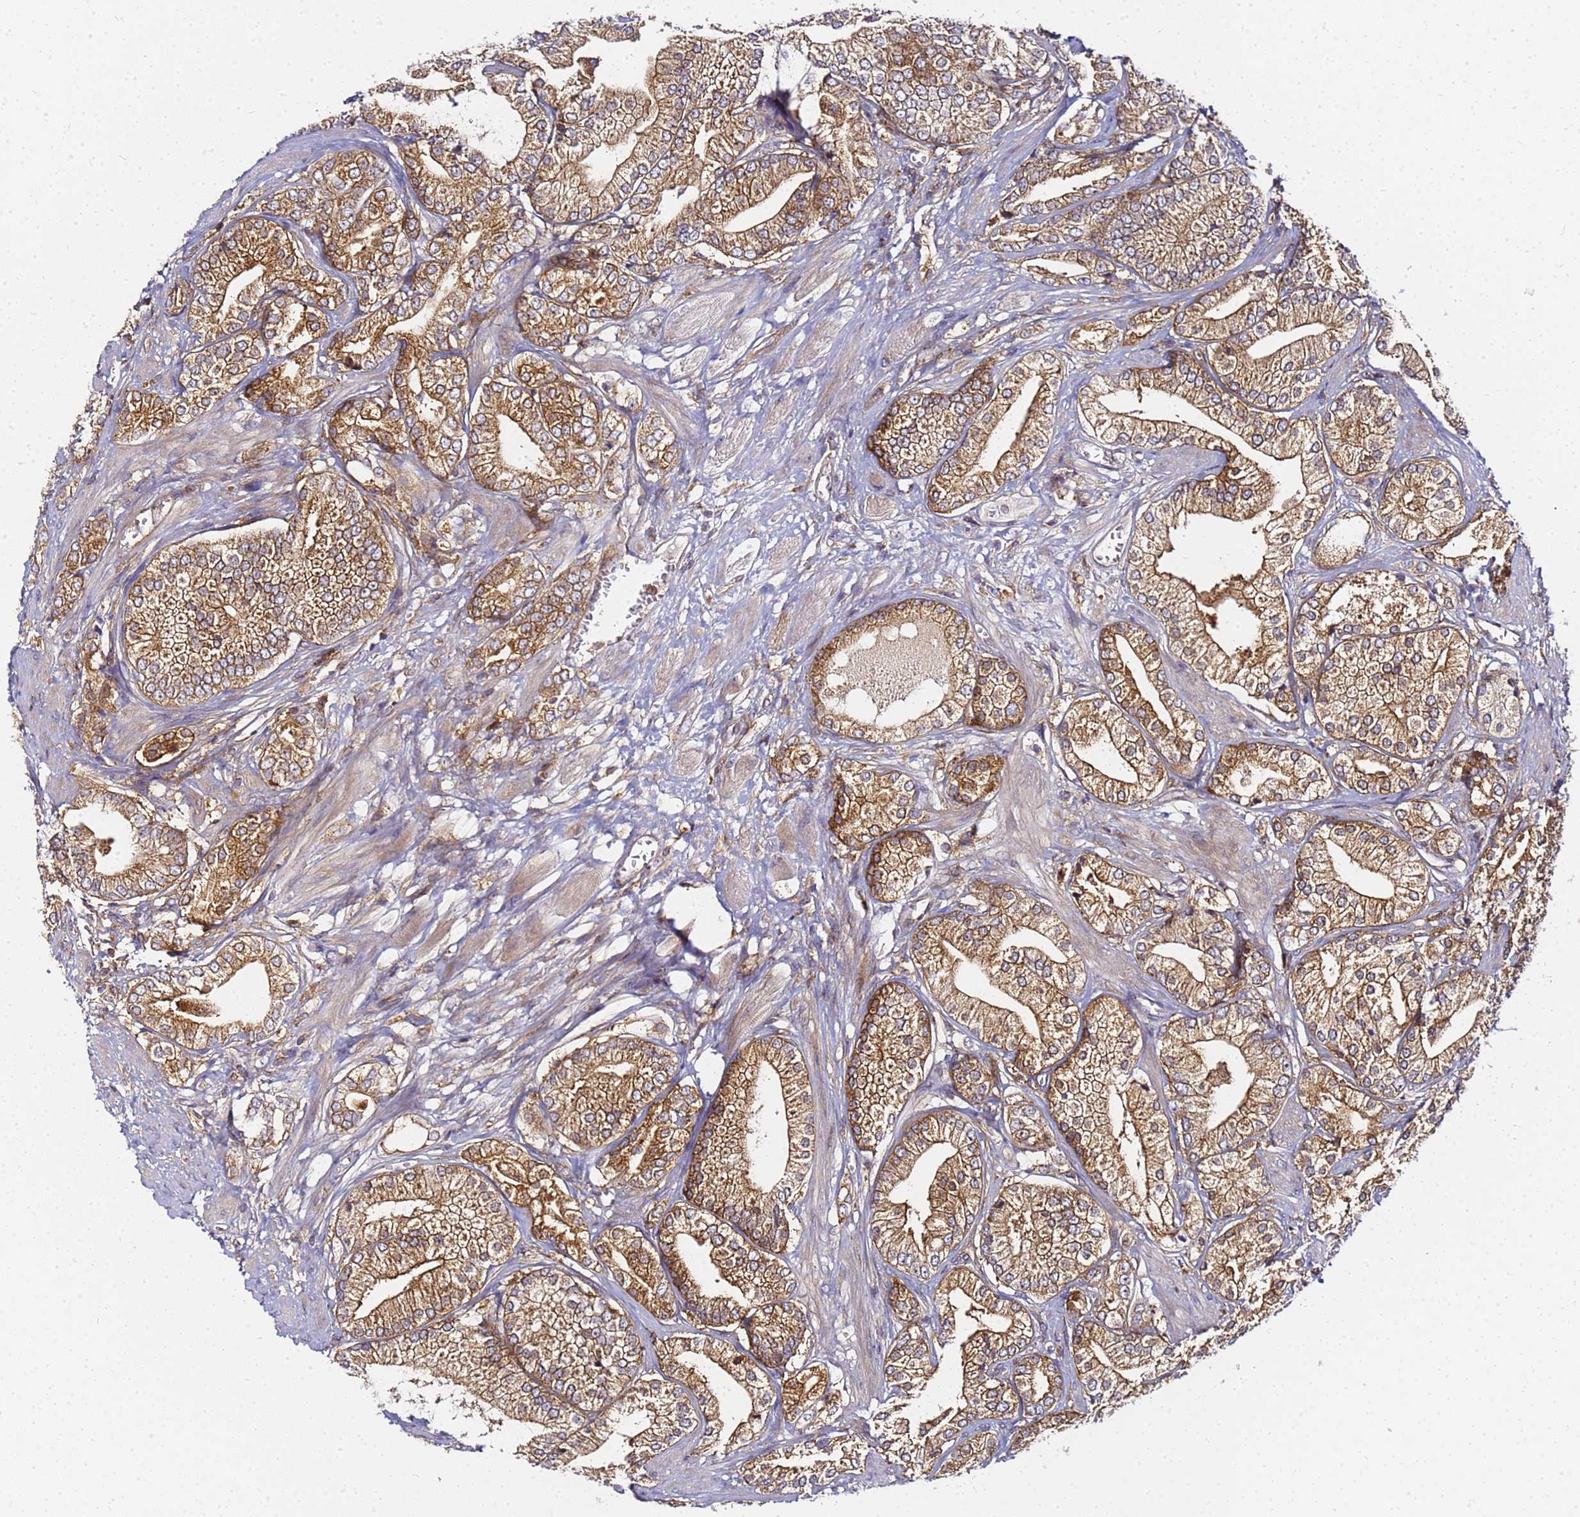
{"staining": {"intensity": "moderate", "quantity": ">75%", "location": "cytoplasmic/membranous"}, "tissue": "prostate cancer", "cell_type": "Tumor cells", "image_type": "cancer", "snomed": [{"axis": "morphology", "description": "Adenocarcinoma, High grade"}, {"axis": "topography", "description": "Prostate"}], "caption": "DAB immunohistochemical staining of human high-grade adenocarcinoma (prostate) reveals moderate cytoplasmic/membranous protein positivity in about >75% of tumor cells.", "gene": "CHM", "patient": {"sex": "male", "age": 50}}